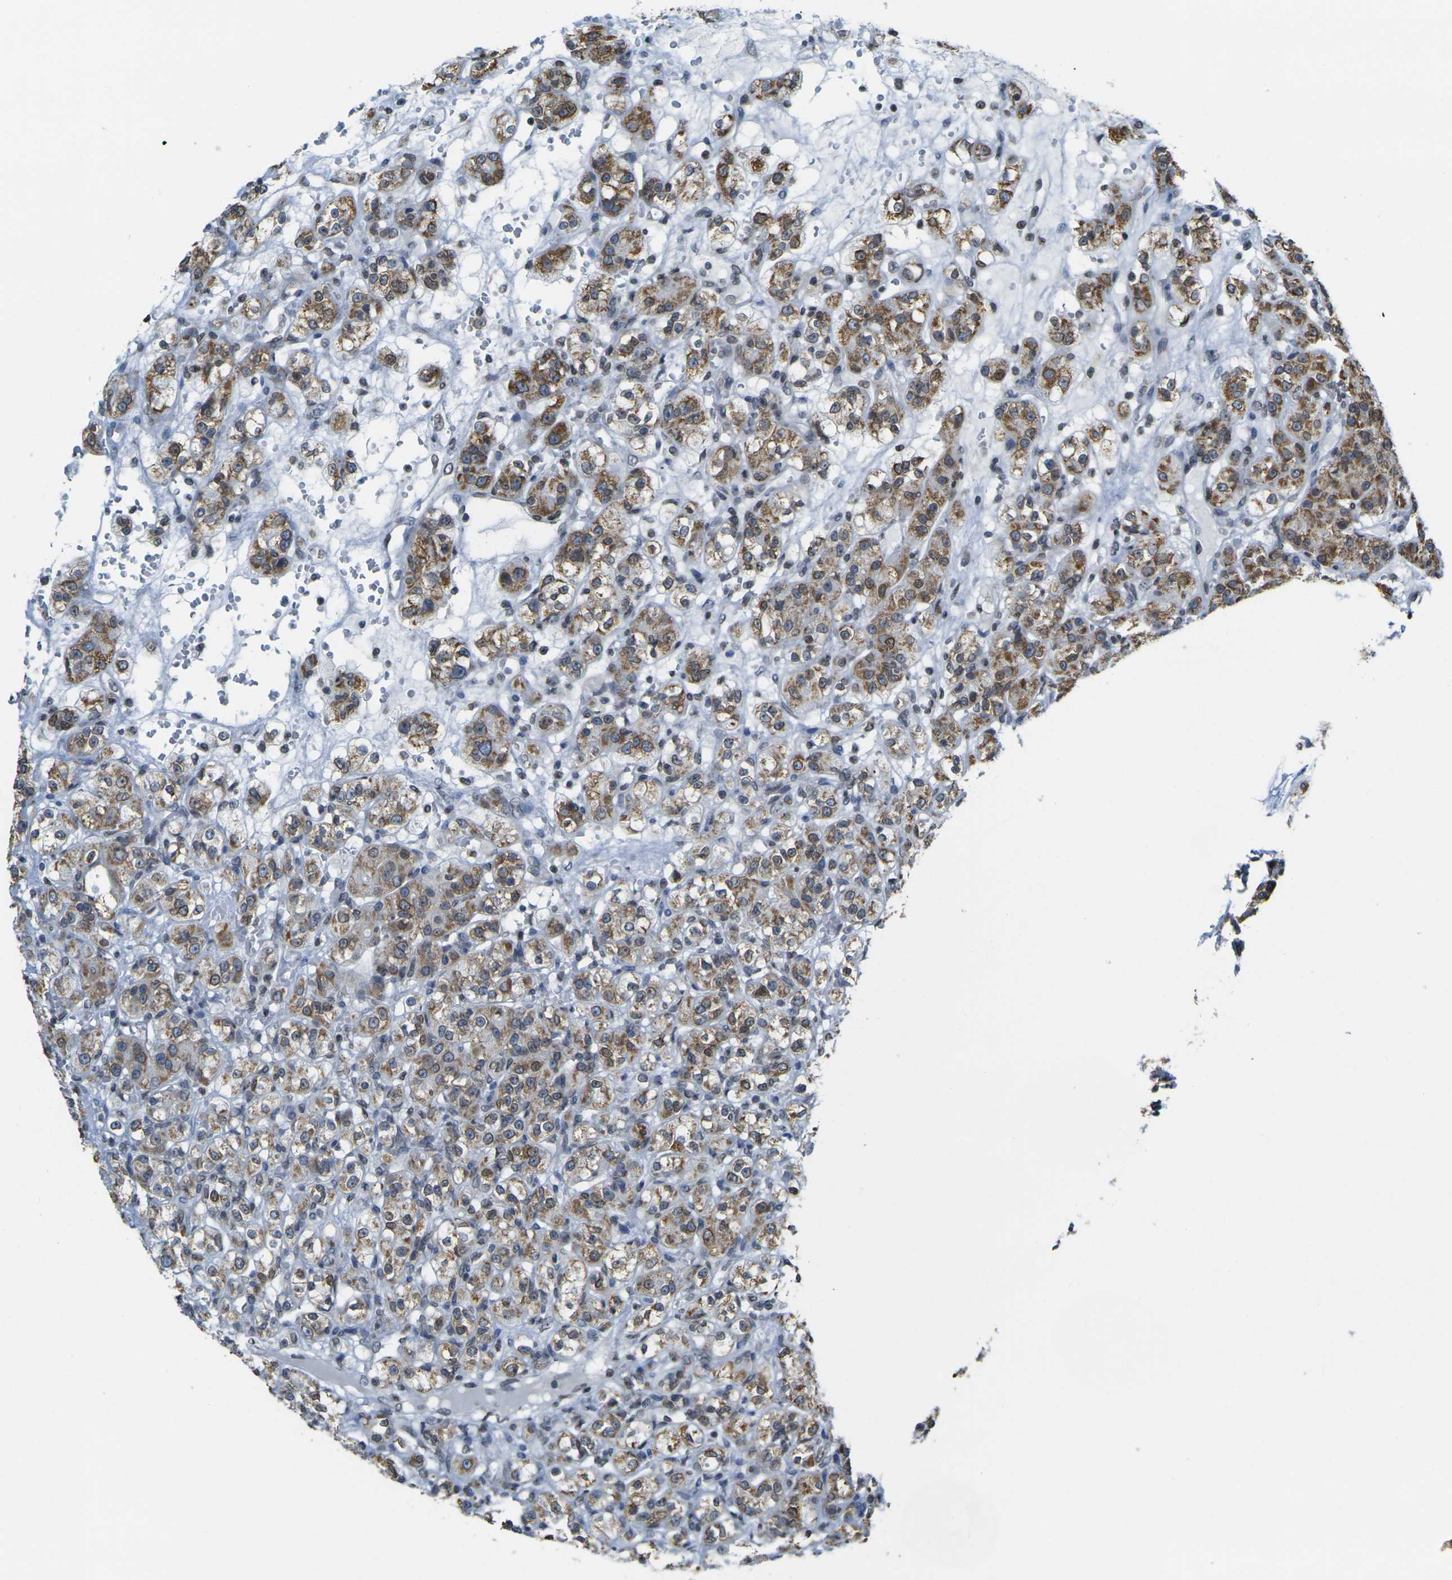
{"staining": {"intensity": "moderate", "quantity": ">75%", "location": "cytoplasmic/membranous,nuclear"}, "tissue": "renal cancer", "cell_type": "Tumor cells", "image_type": "cancer", "snomed": [{"axis": "morphology", "description": "Normal tissue, NOS"}, {"axis": "morphology", "description": "Adenocarcinoma, NOS"}, {"axis": "topography", "description": "Kidney"}], "caption": "Immunohistochemical staining of human renal cancer displays moderate cytoplasmic/membranous and nuclear protein positivity in approximately >75% of tumor cells. The staining was performed using DAB to visualize the protein expression in brown, while the nuclei were stained in blue with hematoxylin (Magnification: 20x).", "gene": "BRDT", "patient": {"sex": "male", "age": 61}}